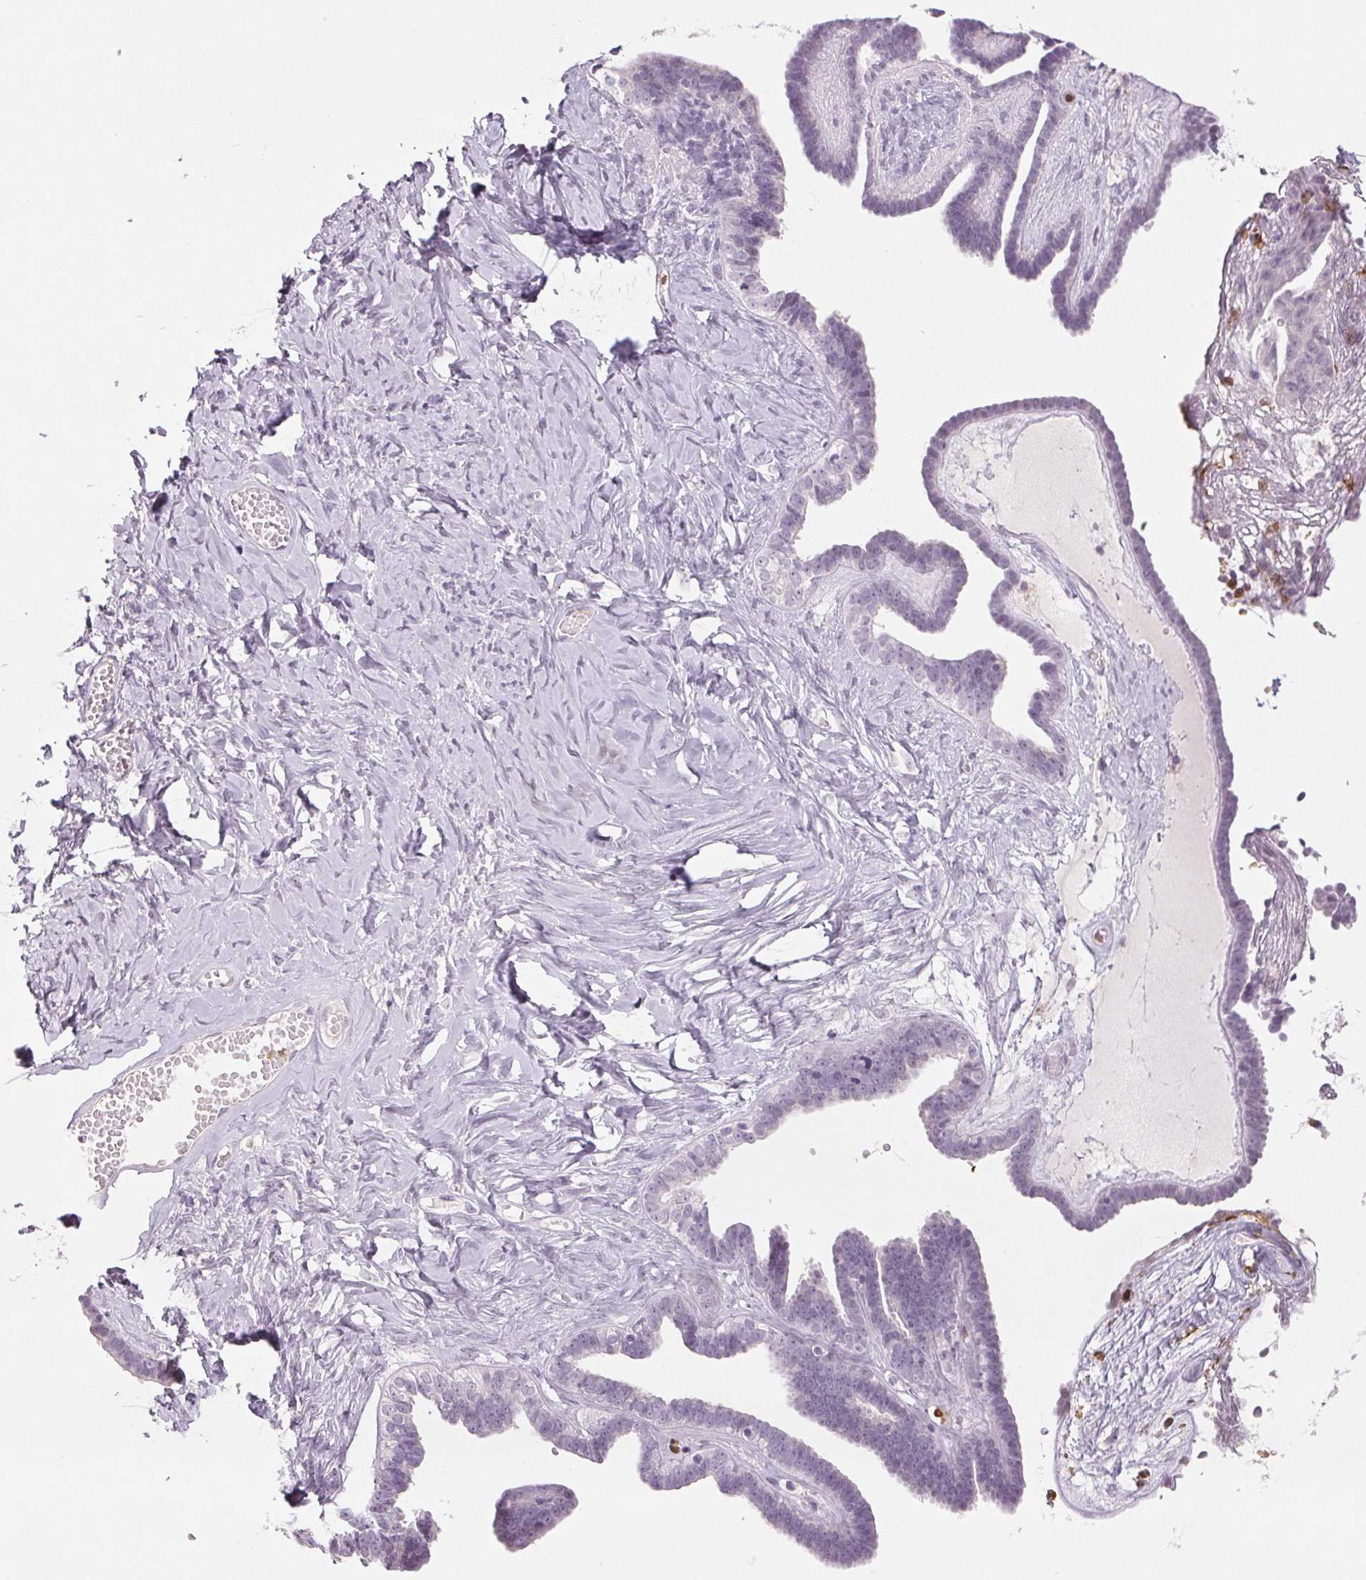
{"staining": {"intensity": "negative", "quantity": "none", "location": "none"}, "tissue": "ovarian cancer", "cell_type": "Tumor cells", "image_type": "cancer", "snomed": [{"axis": "morphology", "description": "Cystadenocarcinoma, serous, NOS"}, {"axis": "topography", "description": "Ovary"}], "caption": "IHC of ovarian cancer (serous cystadenocarcinoma) reveals no staining in tumor cells.", "gene": "LTF", "patient": {"sex": "female", "age": 71}}